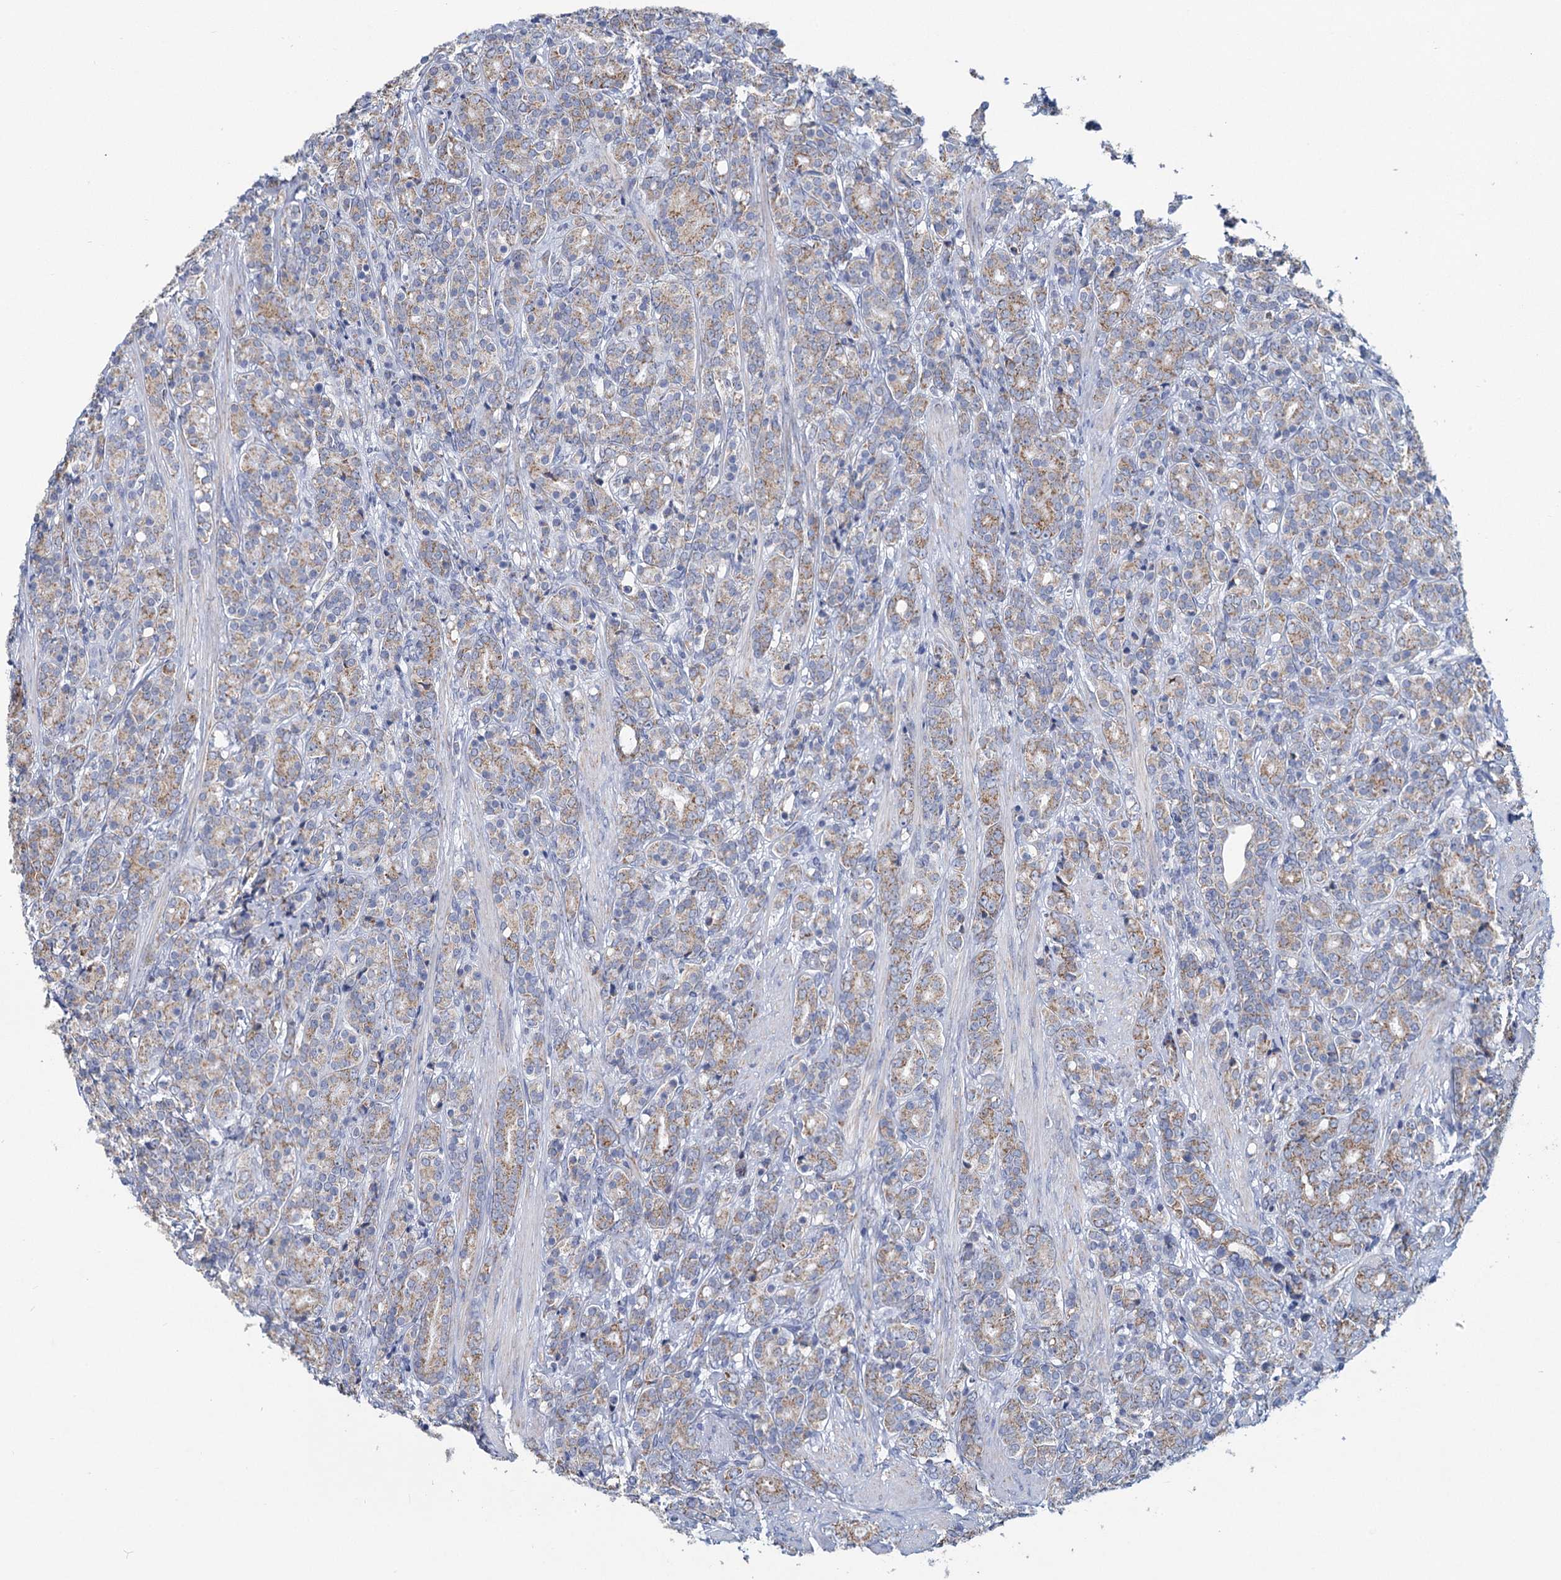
{"staining": {"intensity": "moderate", "quantity": ">75%", "location": "cytoplasmic/membranous"}, "tissue": "prostate cancer", "cell_type": "Tumor cells", "image_type": "cancer", "snomed": [{"axis": "morphology", "description": "Adenocarcinoma, High grade"}, {"axis": "topography", "description": "Prostate"}], "caption": "Immunohistochemistry (IHC) histopathology image of human prostate cancer stained for a protein (brown), which shows medium levels of moderate cytoplasmic/membranous staining in about >75% of tumor cells.", "gene": "NDUFC2", "patient": {"sex": "male", "age": 62}}